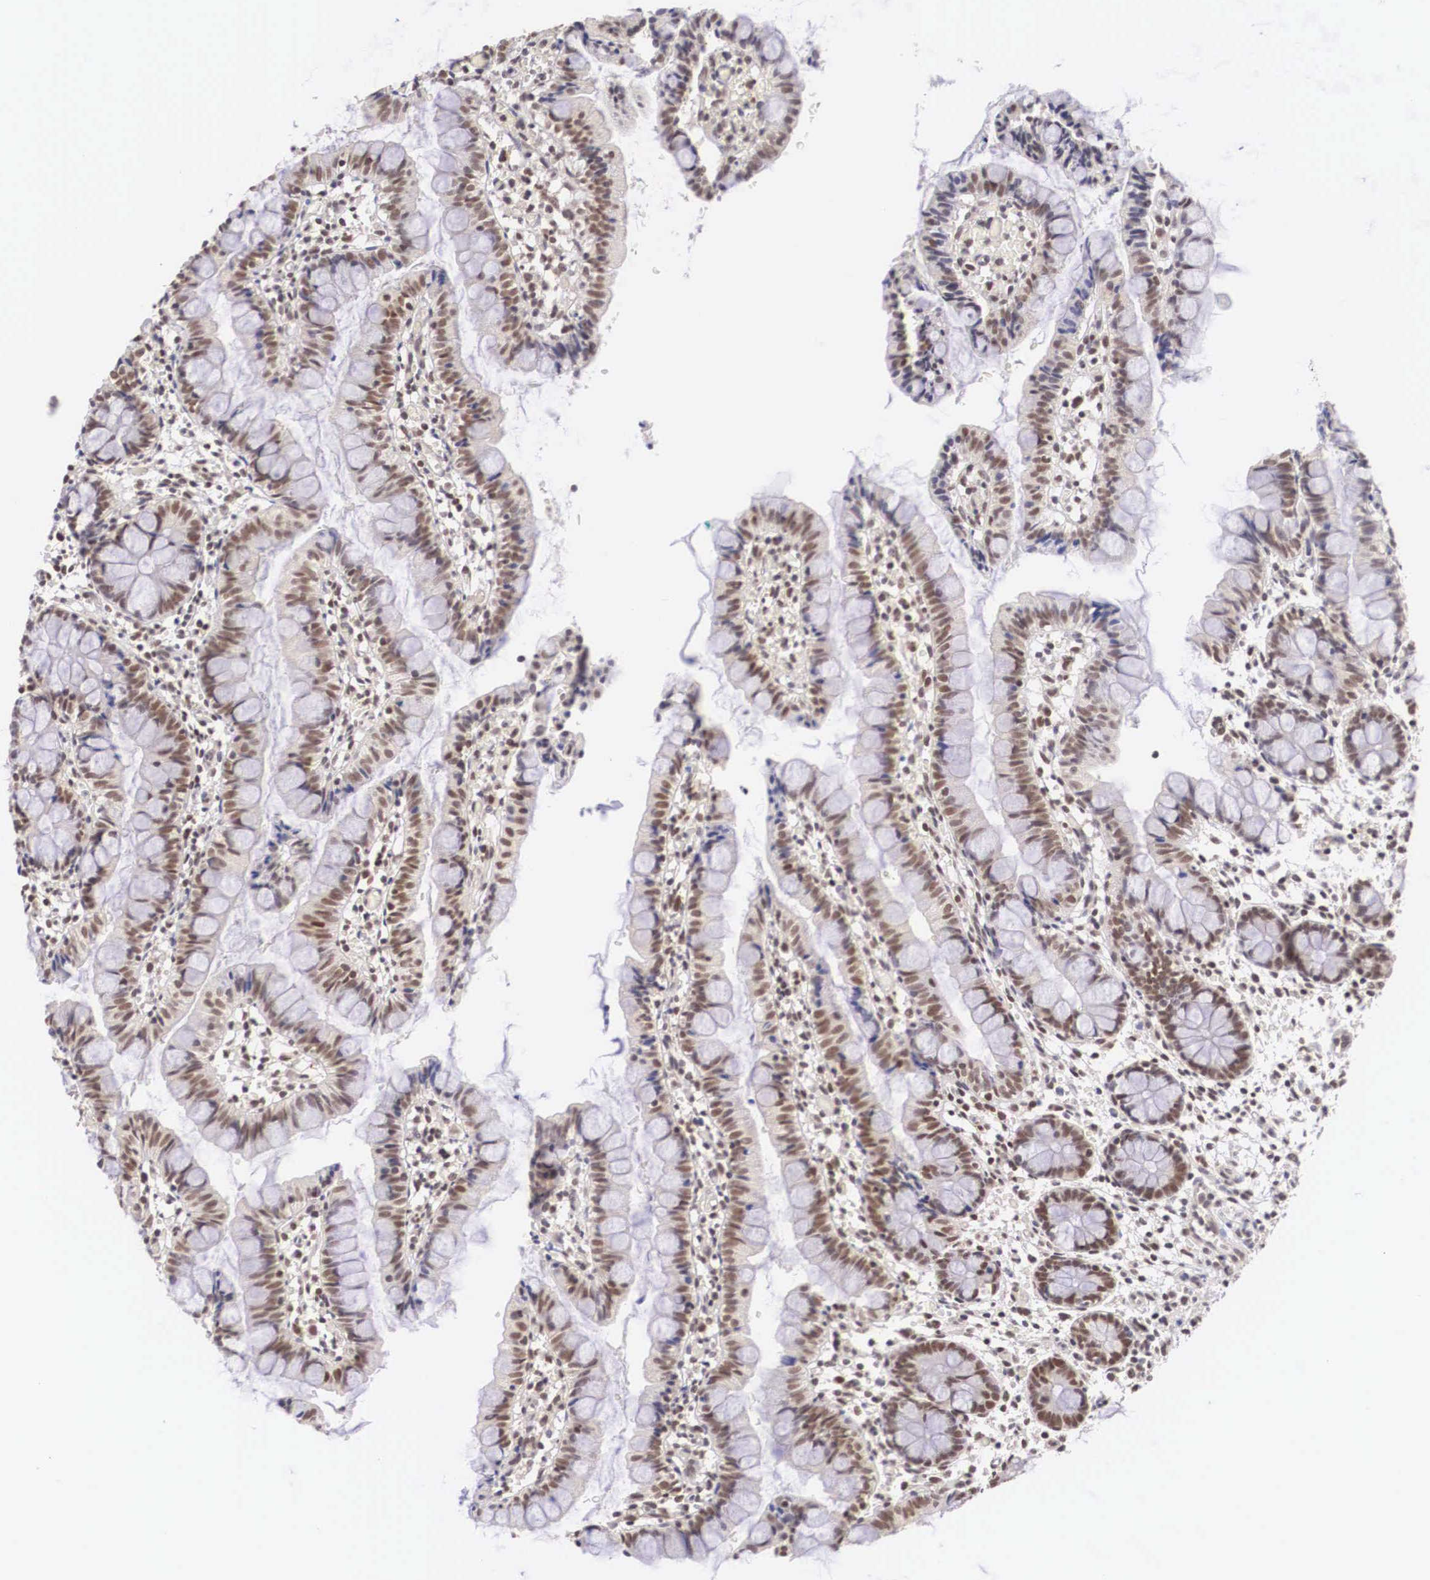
{"staining": {"intensity": "moderate", "quantity": ">75%", "location": "nuclear"}, "tissue": "small intestine", "cell_type": "Glandular cells", "image_type": "normal", "snomed": [{"axis": "morphology", "description": "Normal tissue, NOS"}, {"axis": "topography", "description": "Small intestine"}], "caption": "Moderate nuclear positivity is appreciated in approximately >75% of glandular cells in unremarkable small intestine. The protein is shown in brown color, while the nuclei are stained blue.", "gene": "ZNF275", "patient": {"sex": "male", "age": 1}}